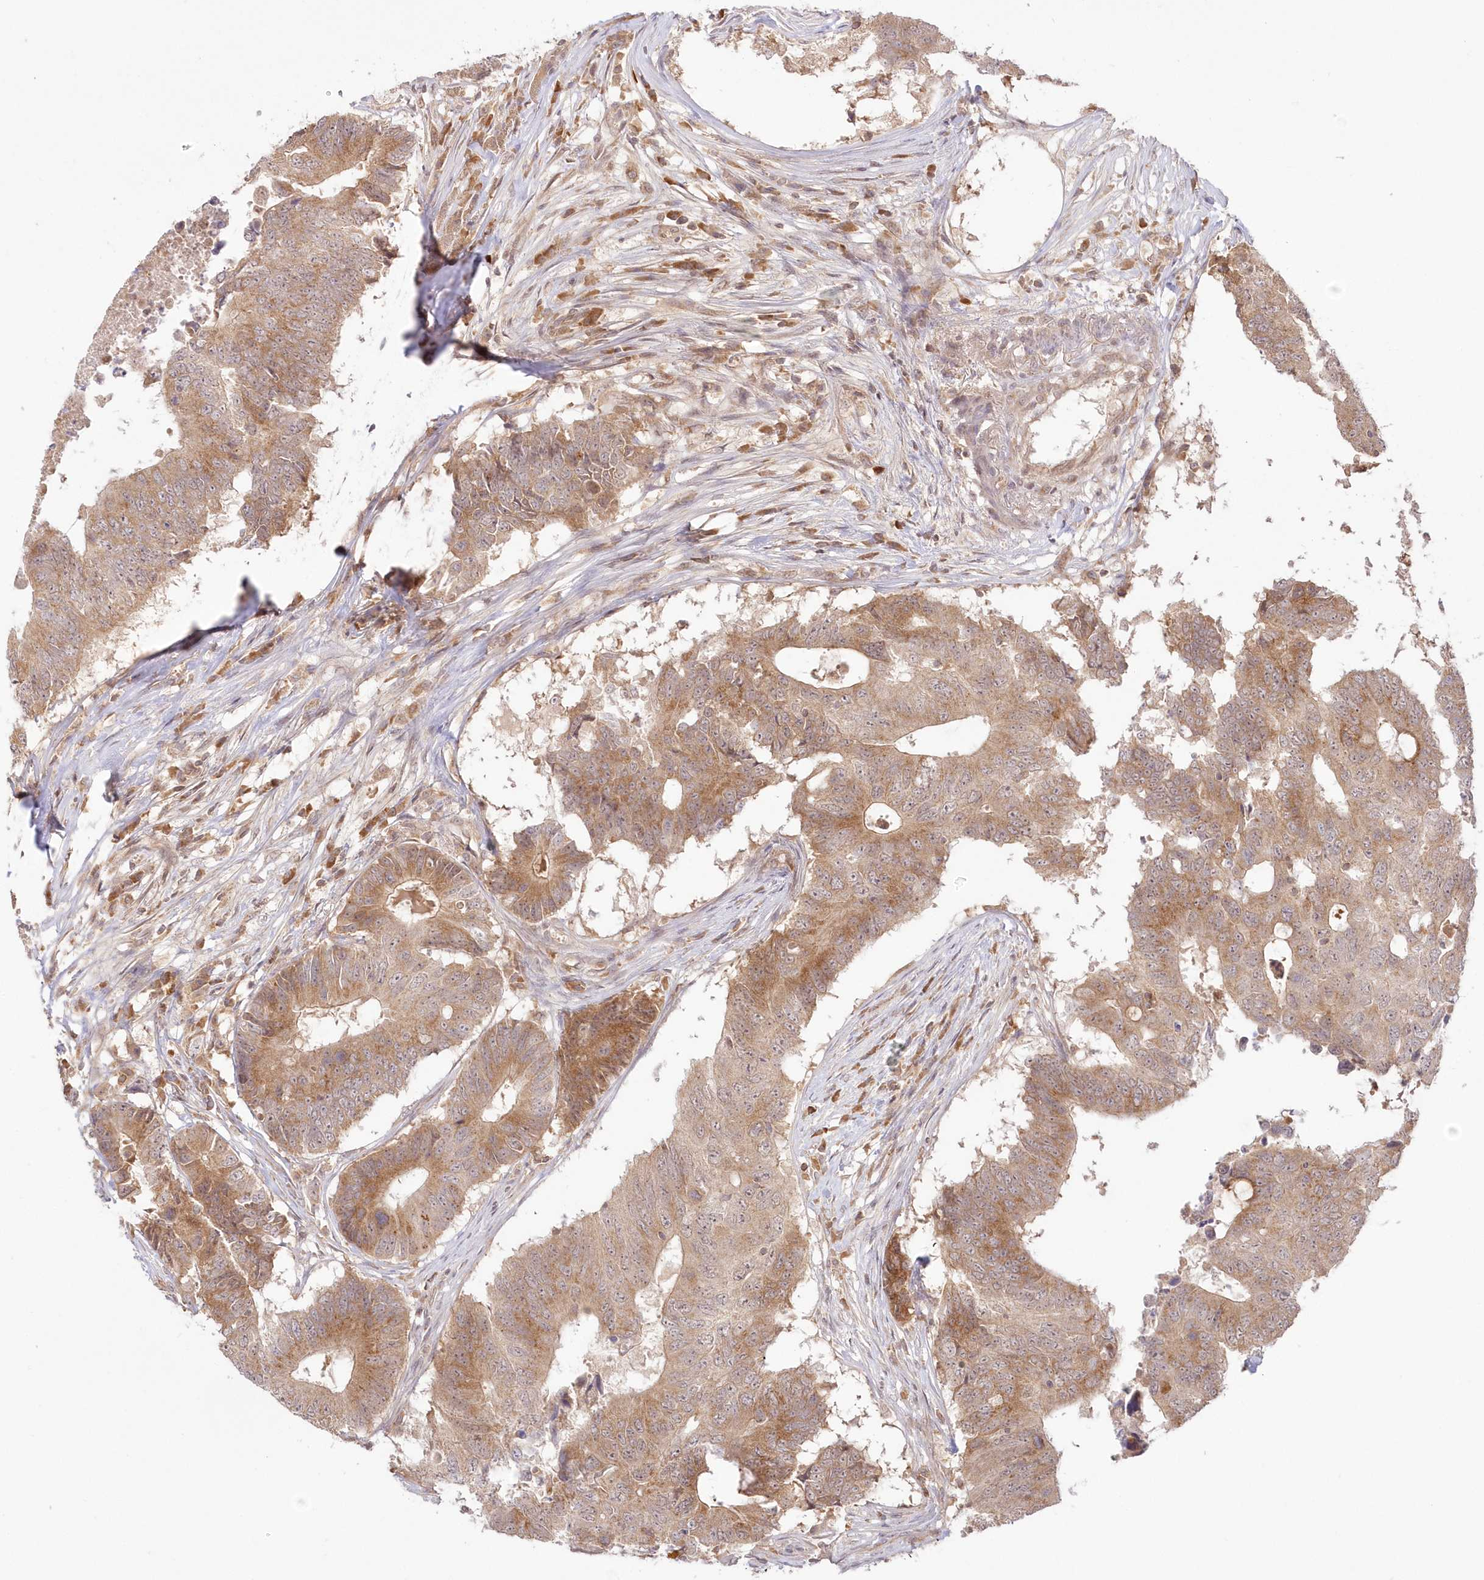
{"staining": {"intensity": "moderate", "quantity": ">75%", "location": "cytoplasmic/membranous"}, "tissue": "colorectal cancer", "cell_type": "Tumor cells", "image_type": "cancer", "snomed": [{"axis": "morphology", "description": "Adenocarcinoma, NOS"}, {"axis": "topography", "description": "Colon"}], "caption": "Protein expression analysis of human adenocarcinoma (colorectal) reveals moderate cytoplasmic/membranous positivity in about >75% of tumor cells. The staining was performed using DAB (3,3'-diaminobenzidine), with brown indicating positive protein expression. Nuclei are stained blue with hematoxylin.", "gene": "MTMR3", "patient": {"sex": "male", "age": 71}}